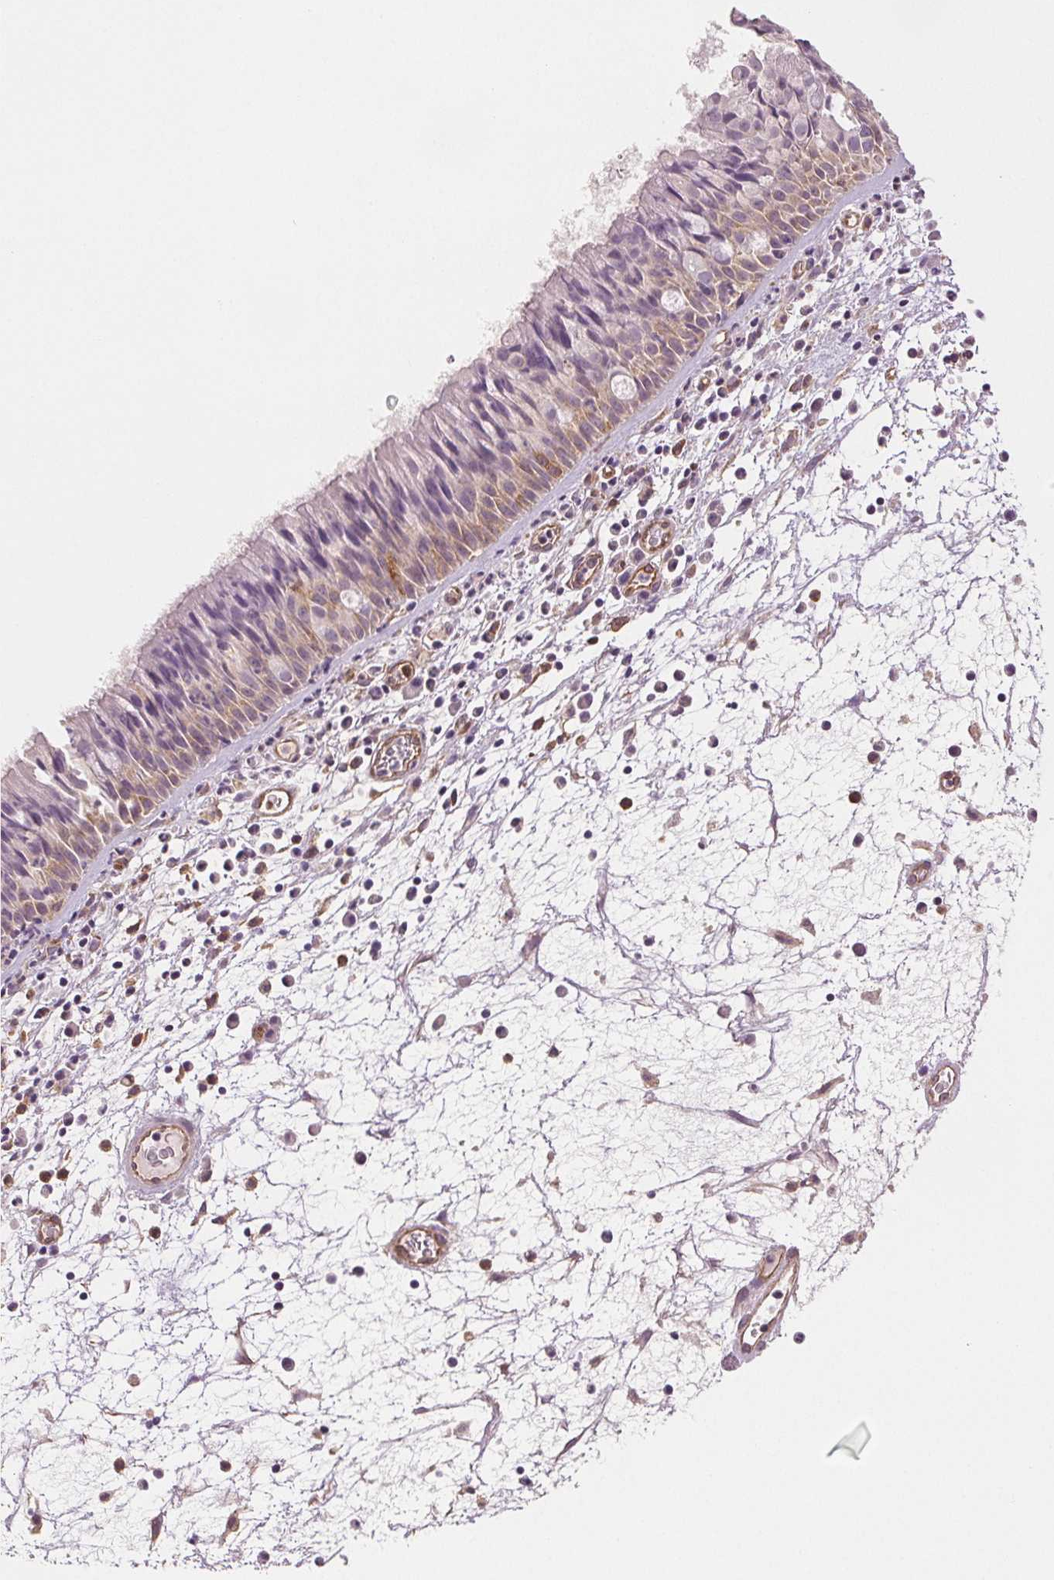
{"staining": {"intensity": "weak", "quantity": "25%-75%", "location": "cytoplasmic/membranous"}, "tissue": "nasopharynx", "cell_type": "Respiratory epithelial cells", "image_type": "normal", "snomed": [{"axis": "morphology", "description": "Normal tissue, NOS"}, {"axis": "topography", "description": "Nasopharynx"}], "caption": "This photomicrograph displays immunohistochemistry staining of unremarkable nasopharynx, with low weak cytoplasmic/membranous staining in approximately 25%-75% of respiratory epithelial cells.", "gene": "DIAPH2", "patient": {"sex": "male", "age": 67}}